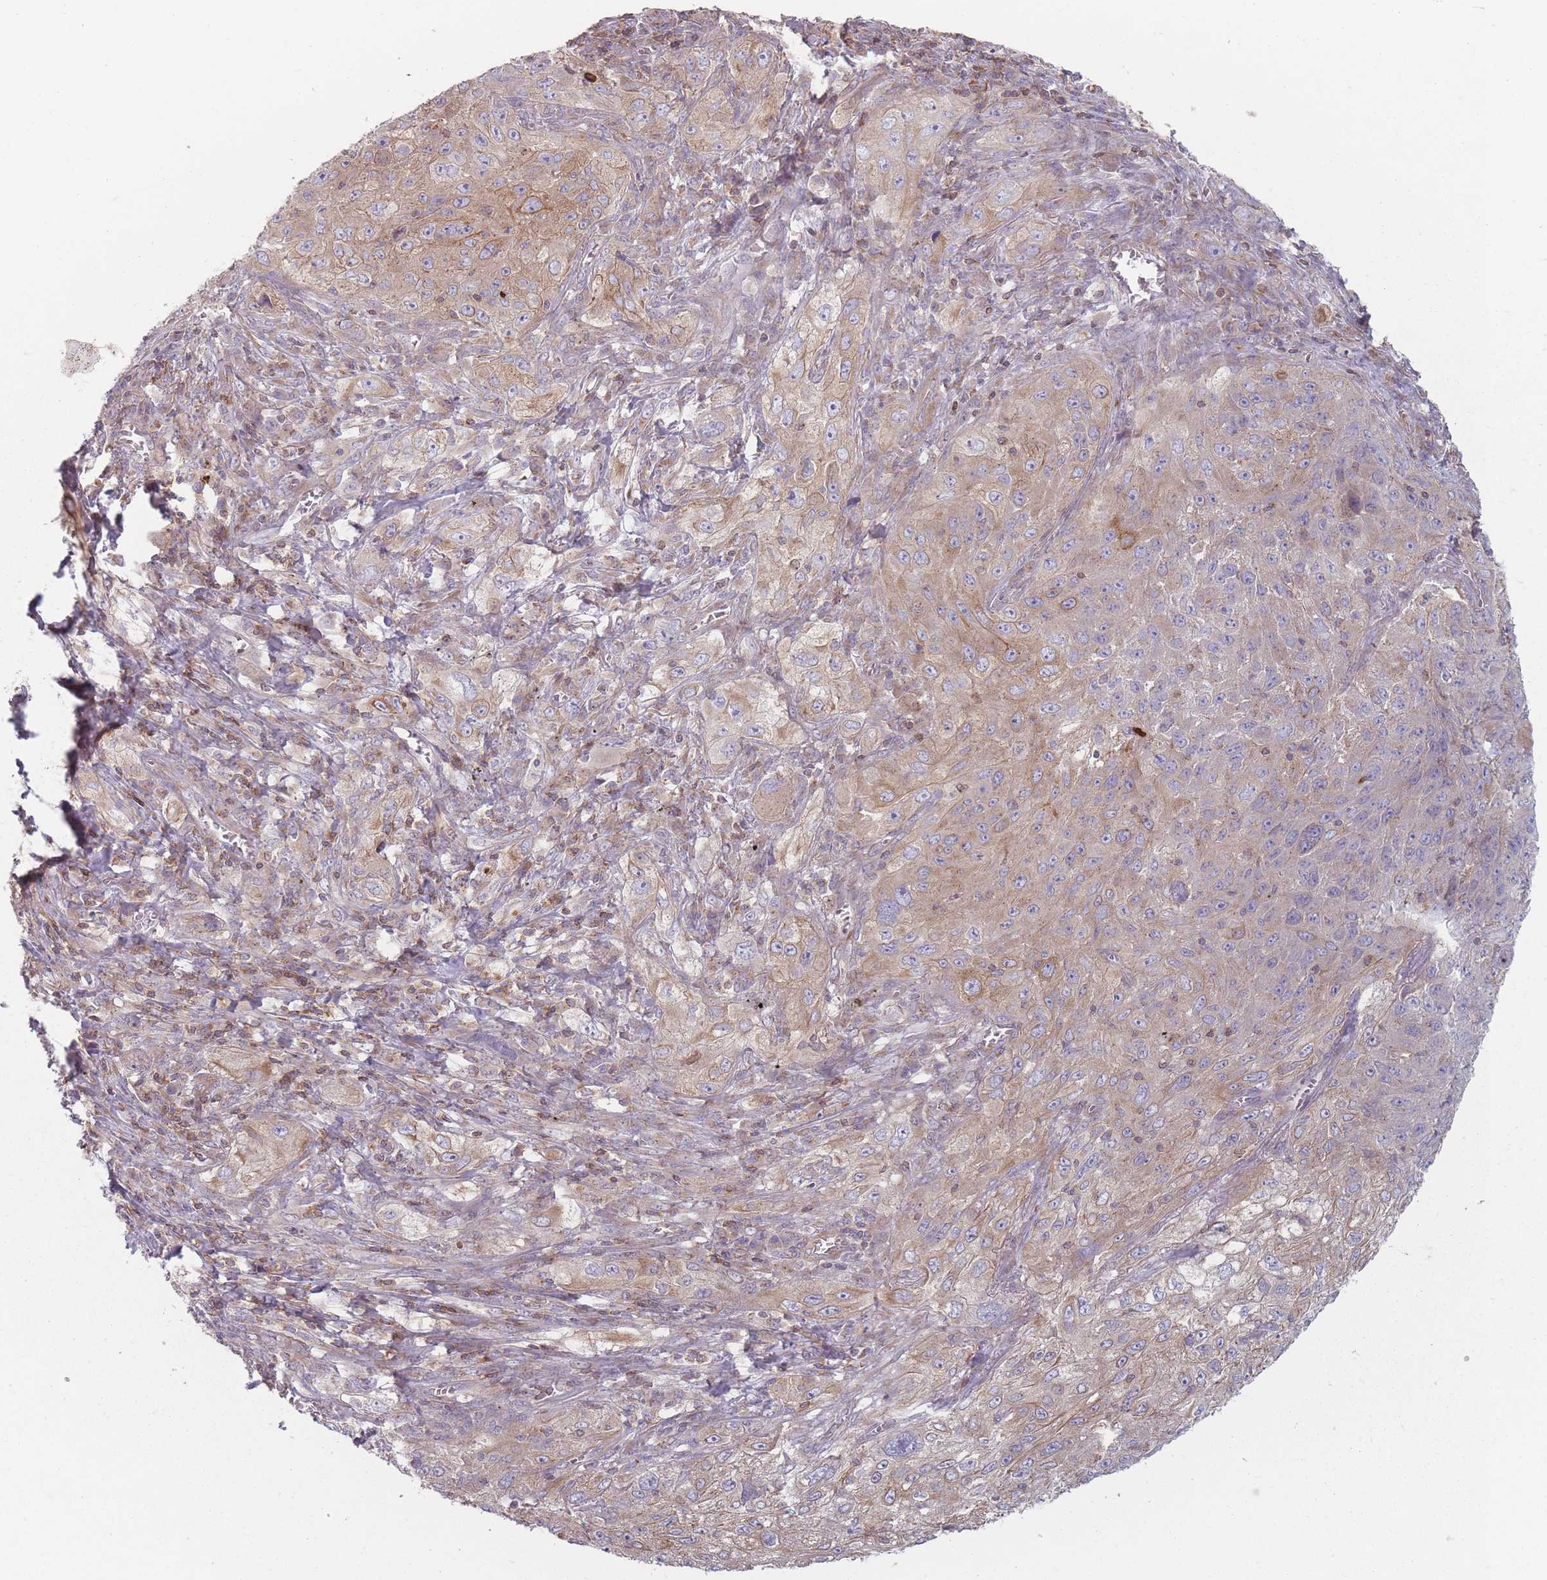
{"staining": {"intensity": "moderate", "quantity": "25%-75%", "location": "cytoplasmic/membranous"}, "tissue": "lung cancer", "cell_type": "Tumor cells", "image_type": "cancer", "snomed": [{"axis": "morphology", "description": "Squamous cell carcinoma, NOS"}, {"axis": "topography", "description": "Lung"}], "caption": "This is an image of immunohistochemistry (IHC) staining of lung cancer, which shows moderate staining in the cytoplasmic/membranous of tumor cells.", "gene": "HSBP1L1", "patient": {"sex": "female", "age": 69}}